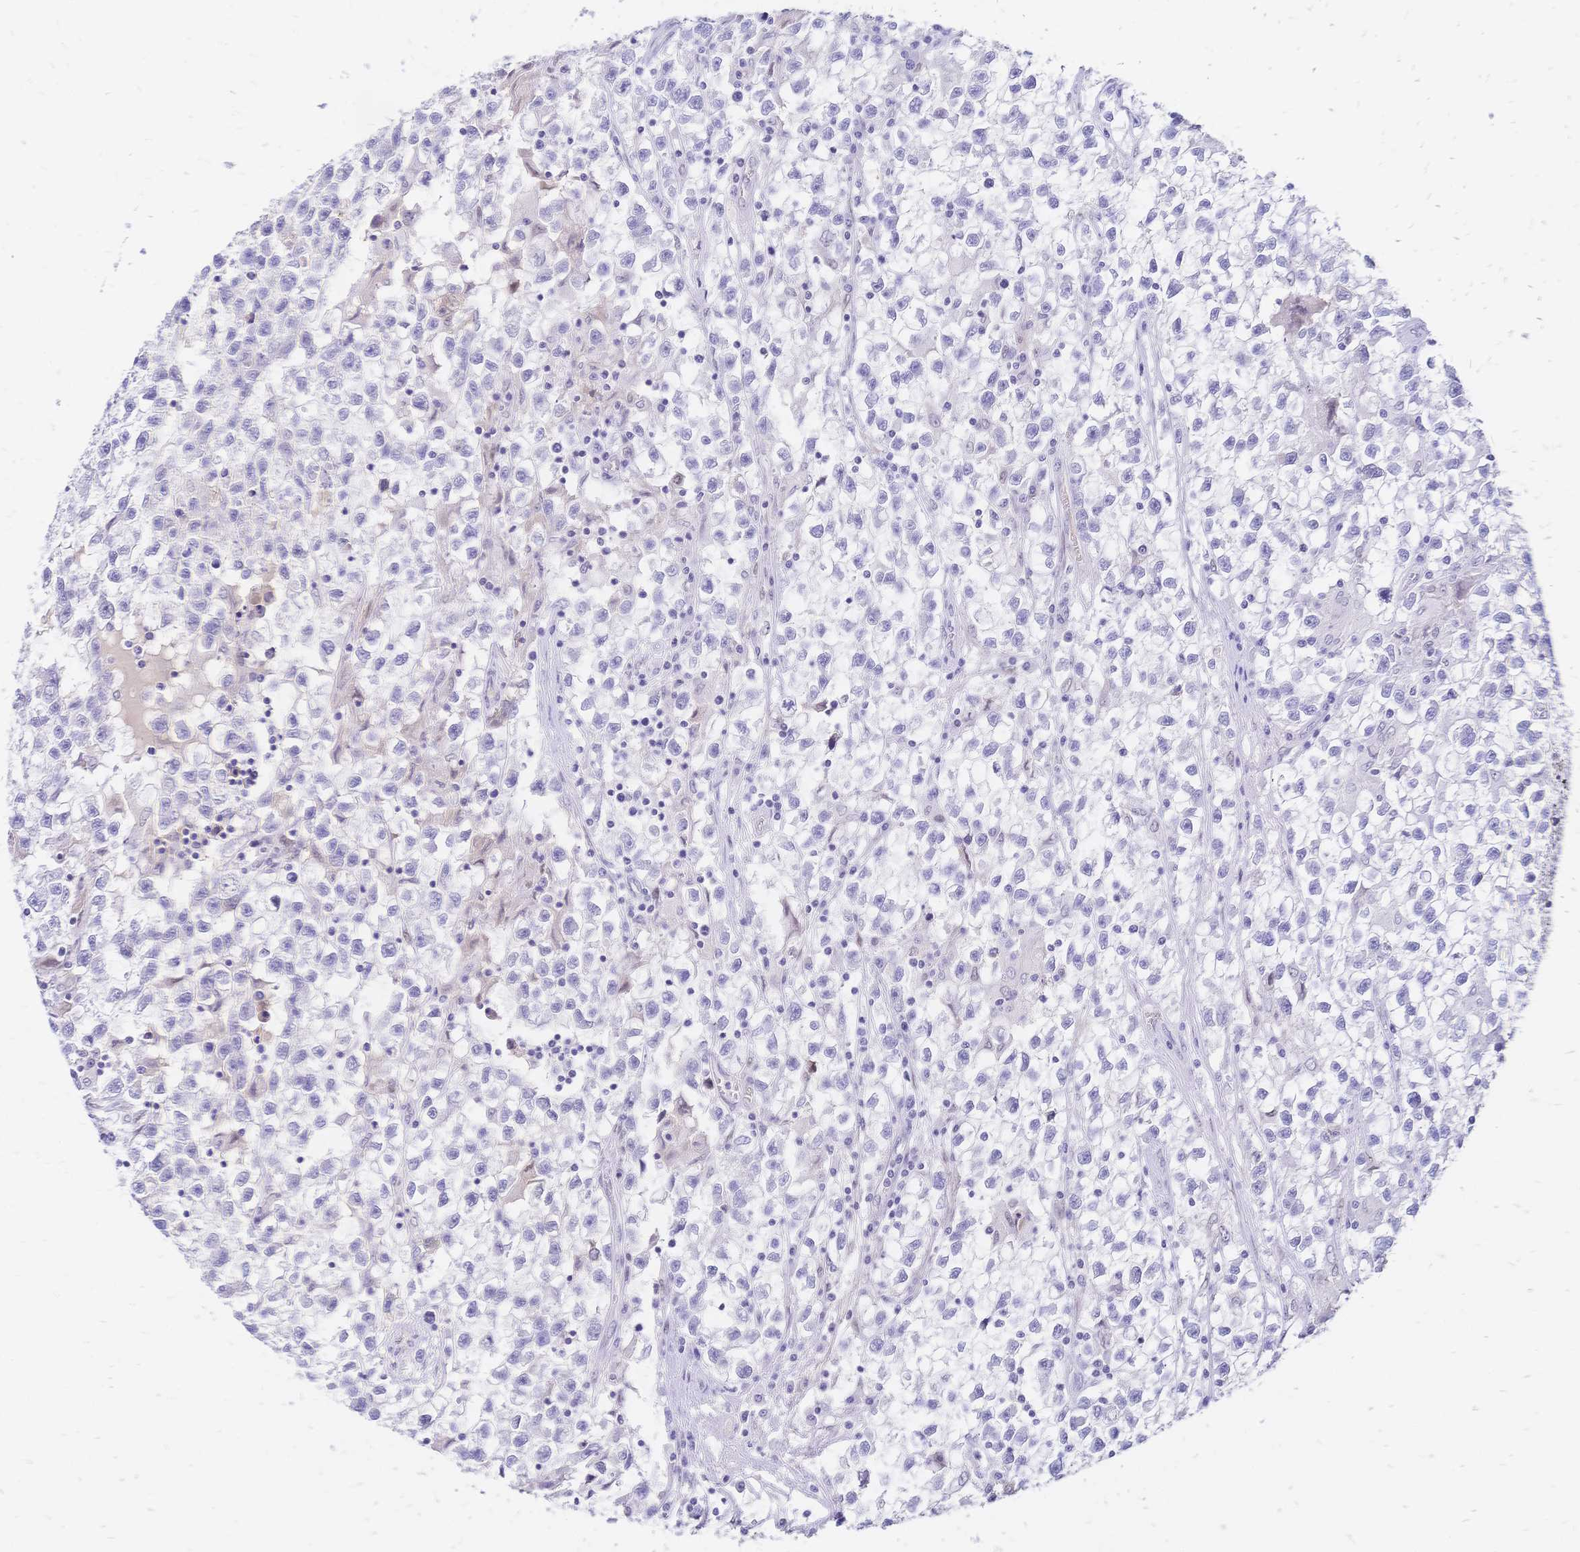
{"staining": {"intensity": "negative", "quantity": "none", "location": "none"}, "tissue": "testis cancer", "cell_type": "Tumor cells", "image_type": "cancer", "snomed": [{"axis": "morphology", "description": "Seminoma, NOS"}, {"axis": "topography", "description": "Testis"}], "caption": "This image is of testis cancer (seminoma) stained with immunohistochemistry to label a protein in brown with the nuclei are counter-stained blue. There is no positivity in tumor cells.", "gene": "NFIC", "patient": {"sex": "male", "age": 31}}